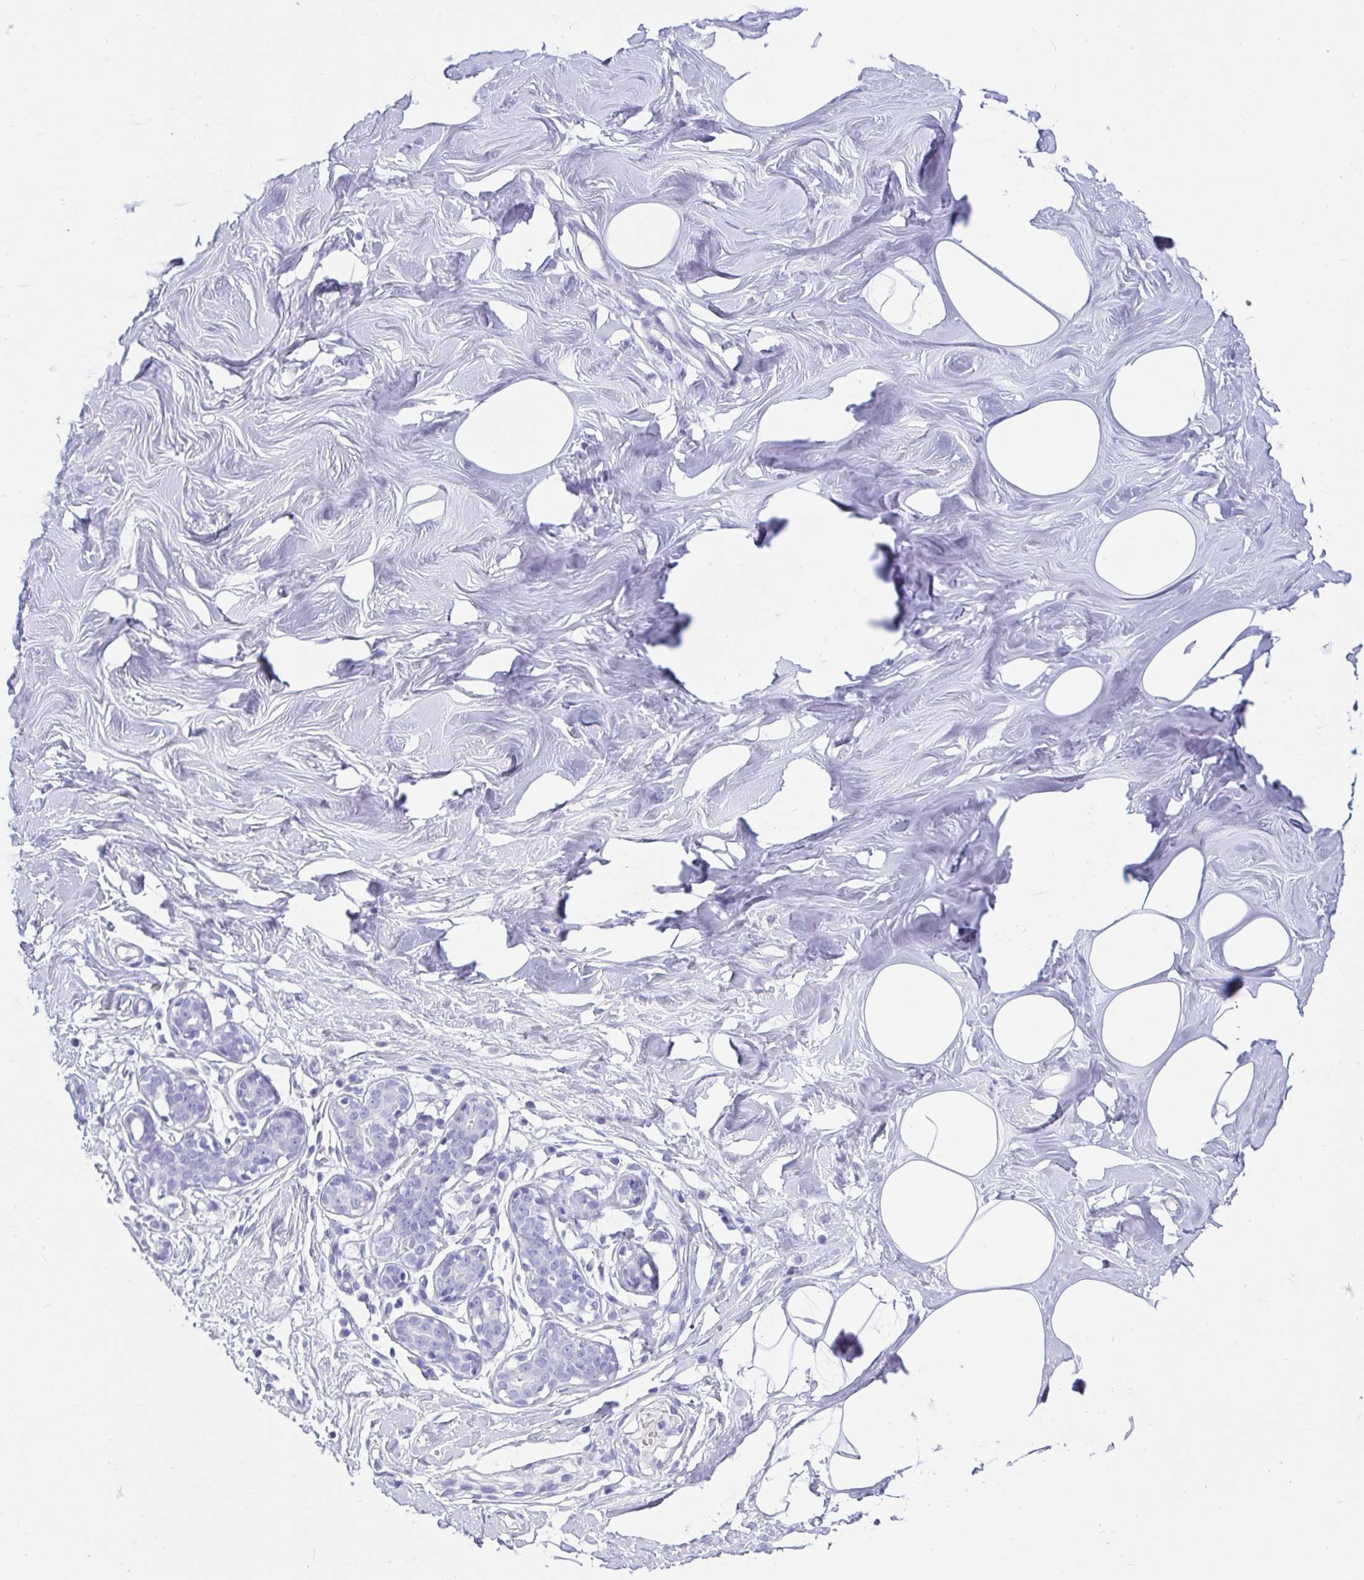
{"staining": {"intensity": "negative", "quantity": "none", "location": "none"}, "tissue": "breast", "cell_type": "Adipocytes", "image_type": "normal", "snomed": [{"axis": "morphology", "description": "Normal tissue, NOS"}, {"axis": "topography", "description": "Breast"}], "caption": "An IHC micrograph of unremarkable breast is shown. There is no staining in adipocytes of breast. (IHC, brightfield microscopy, high magnification).", "gene": "ZPBP2", "patient": {"sex": "female", "age": 27}}